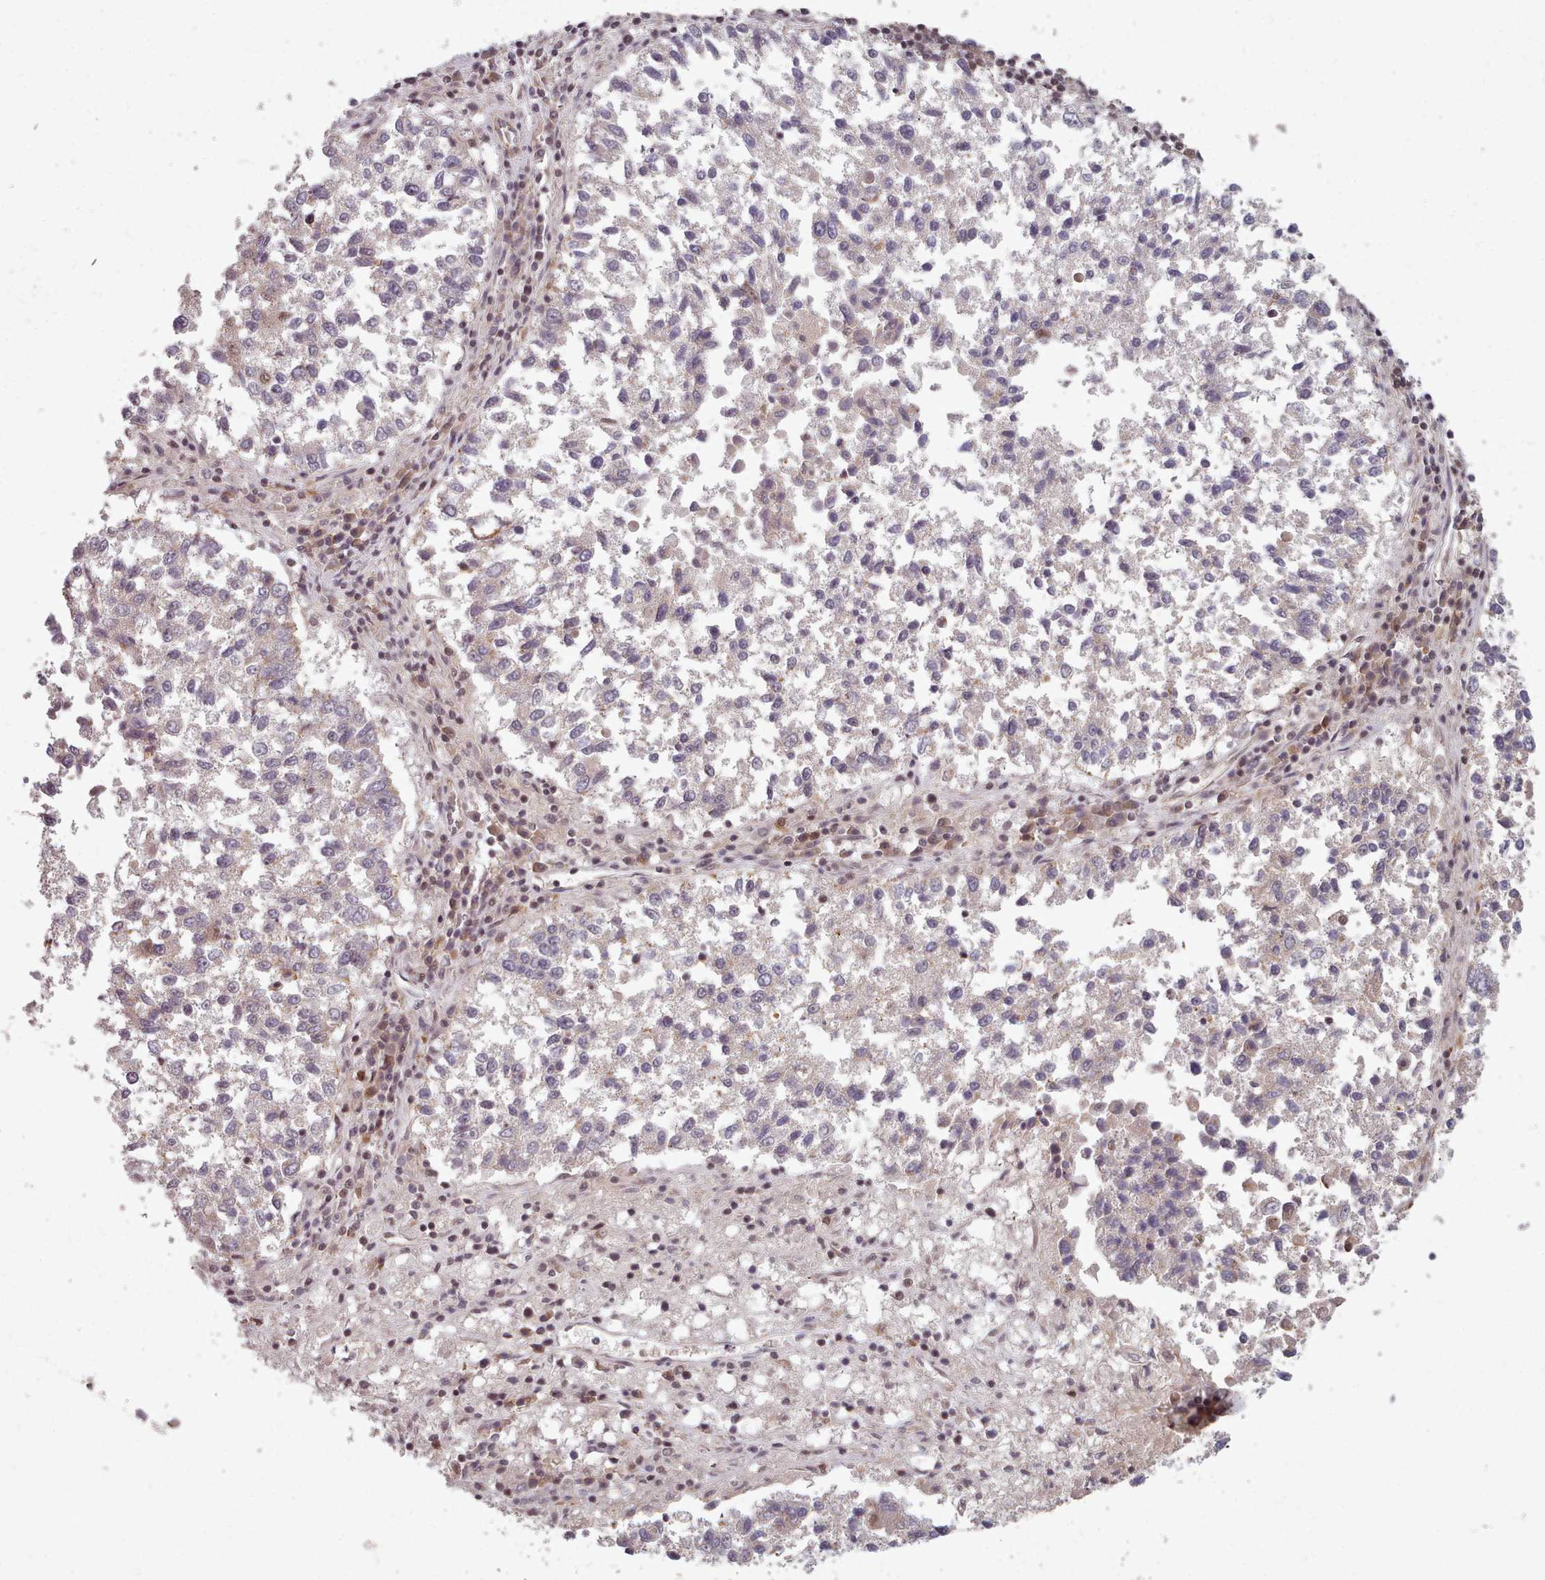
{"staining": {"intensity": "negative", "quantity": "none", "location": "none"}, "tissue": "lung cancer", "cell_type": "Tumor cells", "image_type": "cancer", "snomed": [{"axis": "morphology", "description": "Squamous cell carcinoma, NOS"}, {"axis": "topography", "description": "Lung"}], "caption": "A micrograph of lung squamous cell carcinoma stained for a protein demonstrates no brown staining in tumor cells.", "gene": "DHX8", "patient": {"sex": "male", "age": 73}}